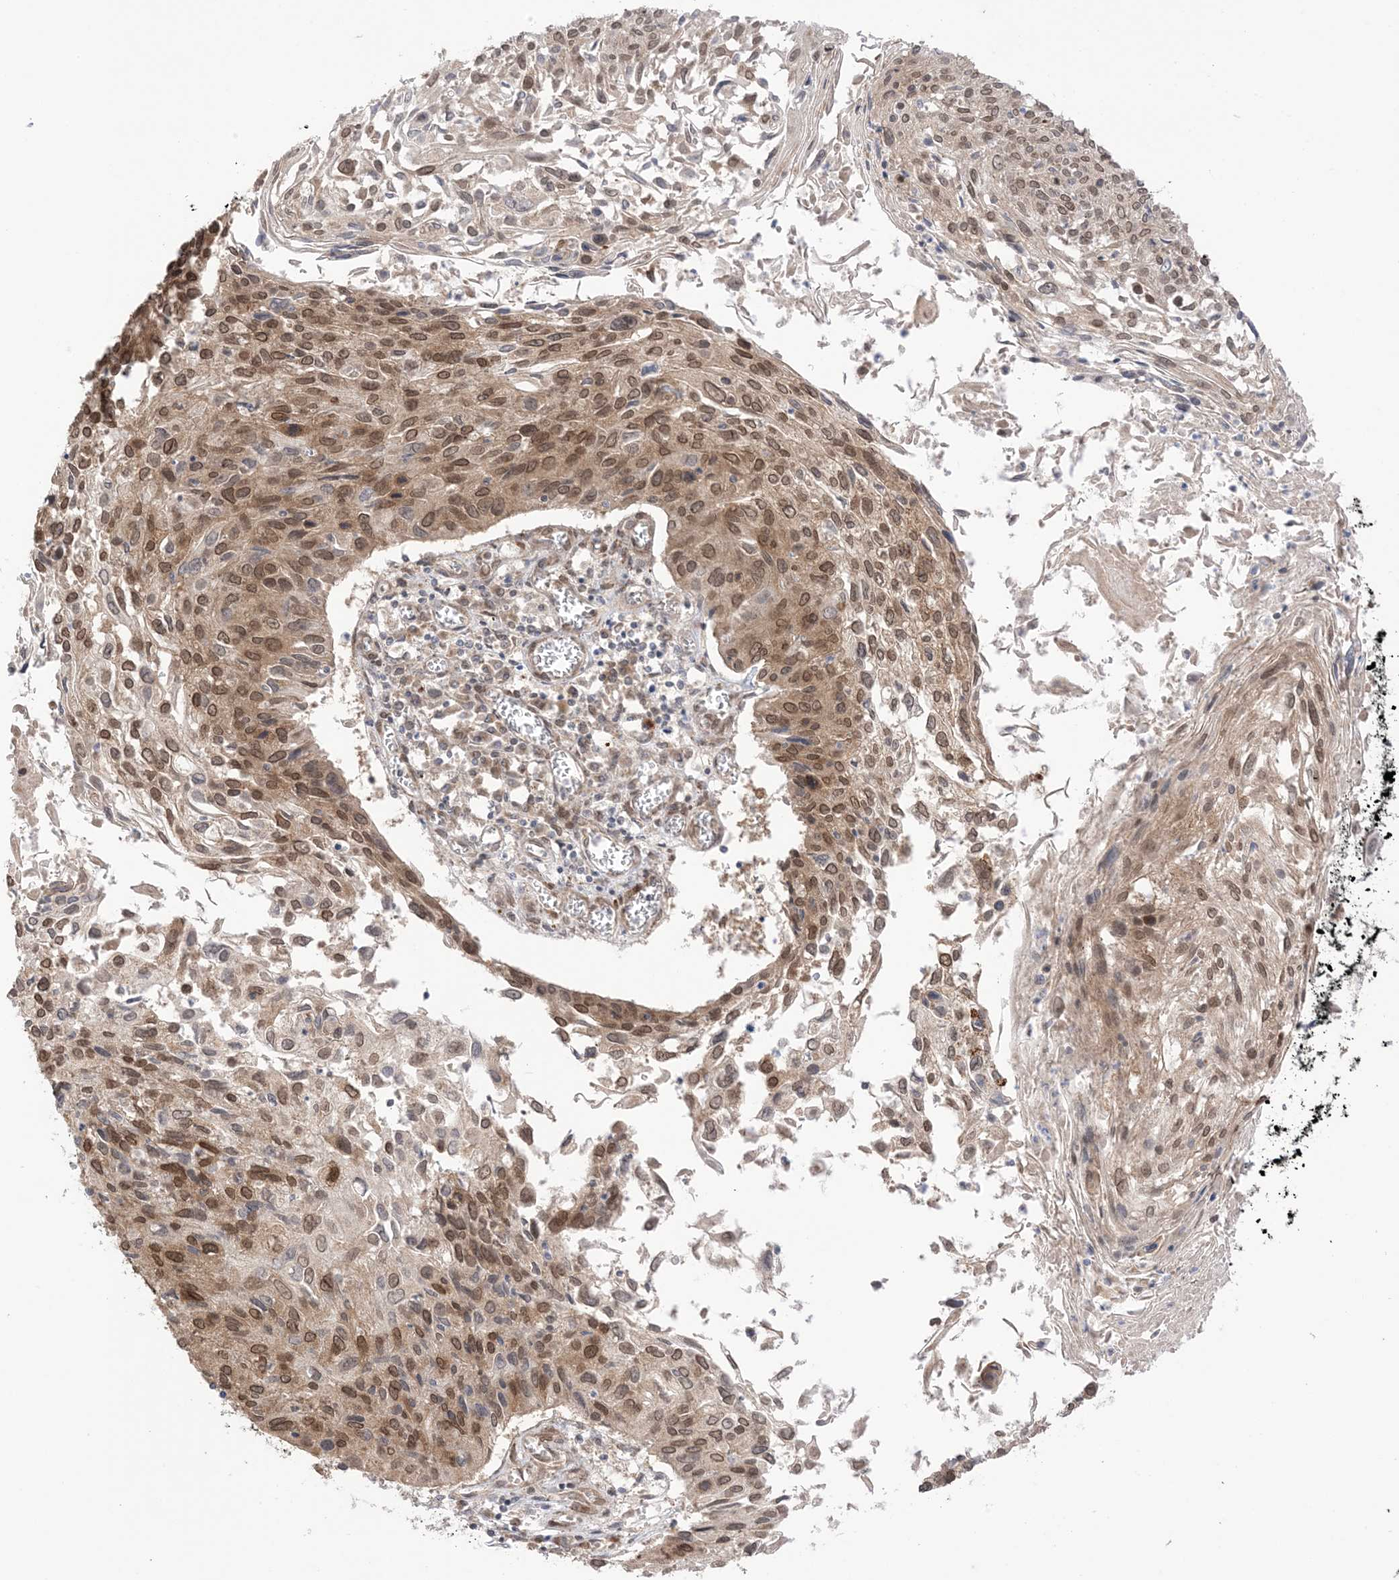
{"staining": {"intensity": "moderate", "quantity": ">75%", "location": "cytoplasmic/membranous,nuclear"}, "tissue": "cervical cancer", "cell_type": "Tumor cells", "image_type": "cancer", "snomed": [{"axis": "morphology", "description": "Squamous cell carcinoma, NOS"}, {"axis": "topography", "description": "Cervix"}], "caption": "Human cervical cancer stained for a protein (brown) displays moderate cytoplasmic/membranous and nuclear positive expression in about >75% of tumor cells.", "gene": "UBE2E2", "patient": {"sex": "female", "age": 51}}